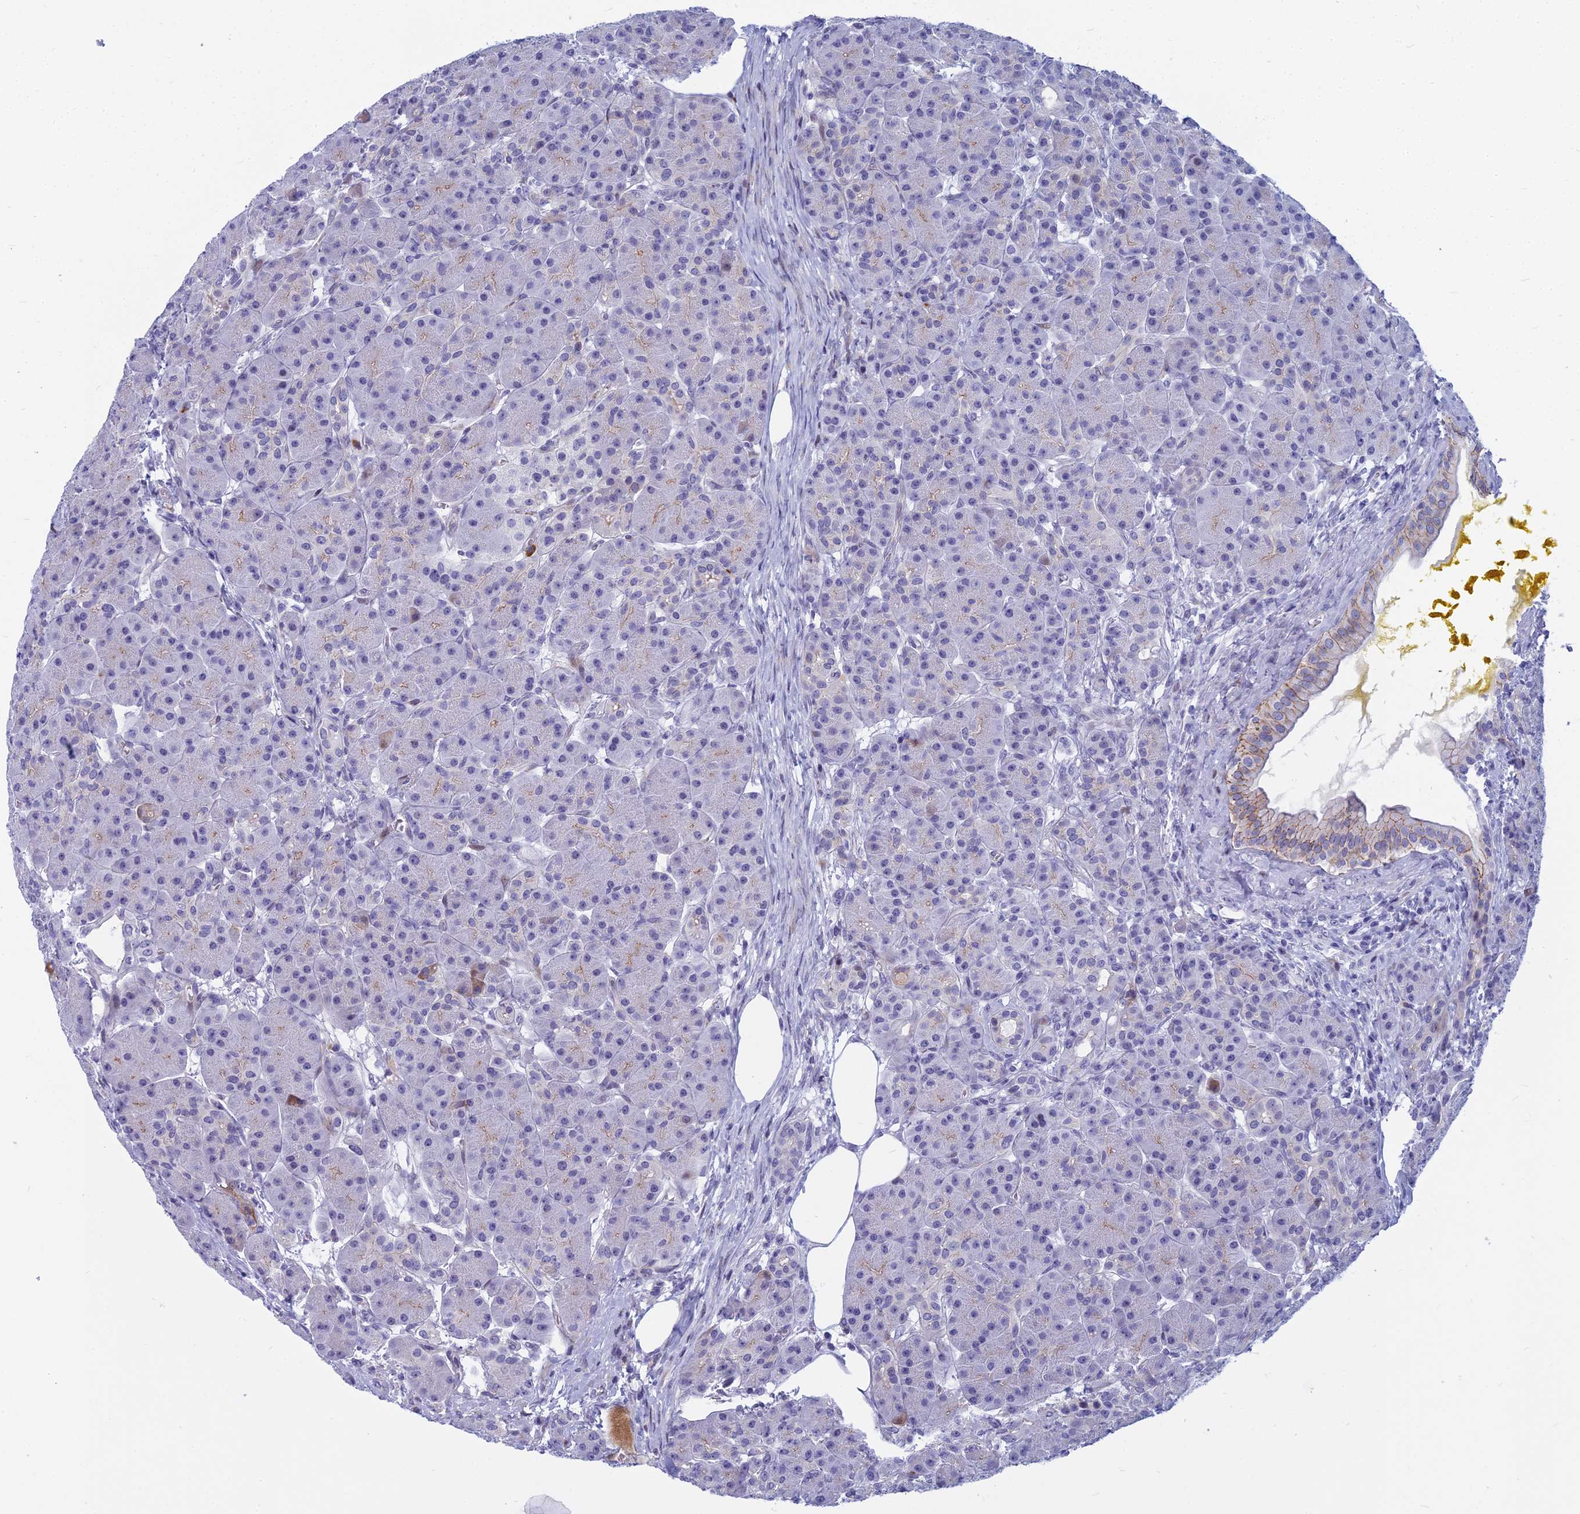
{"staining": {"intensity": "moderate", "quantity": "<25%", "location": "cytoplasmic/membranous"}, "tissue": "pancreas", "cell_type": "Exocrine glandular cells", "image_type": "normal", "snomed": [{"axis": "morphology", "description": "Normal tissue, NOS"}, {"axis": "topography", "description": "Pancreas"}], "caption": "Unremarkable pancreas displays moderate cytoplasmic/membranous staining in about <25% of exocrine glandular cells (IHC, brightfield microscopy, high magnification)..", "gene": "MYBPC2", "patient": {"sex": "male", "age": 63}}